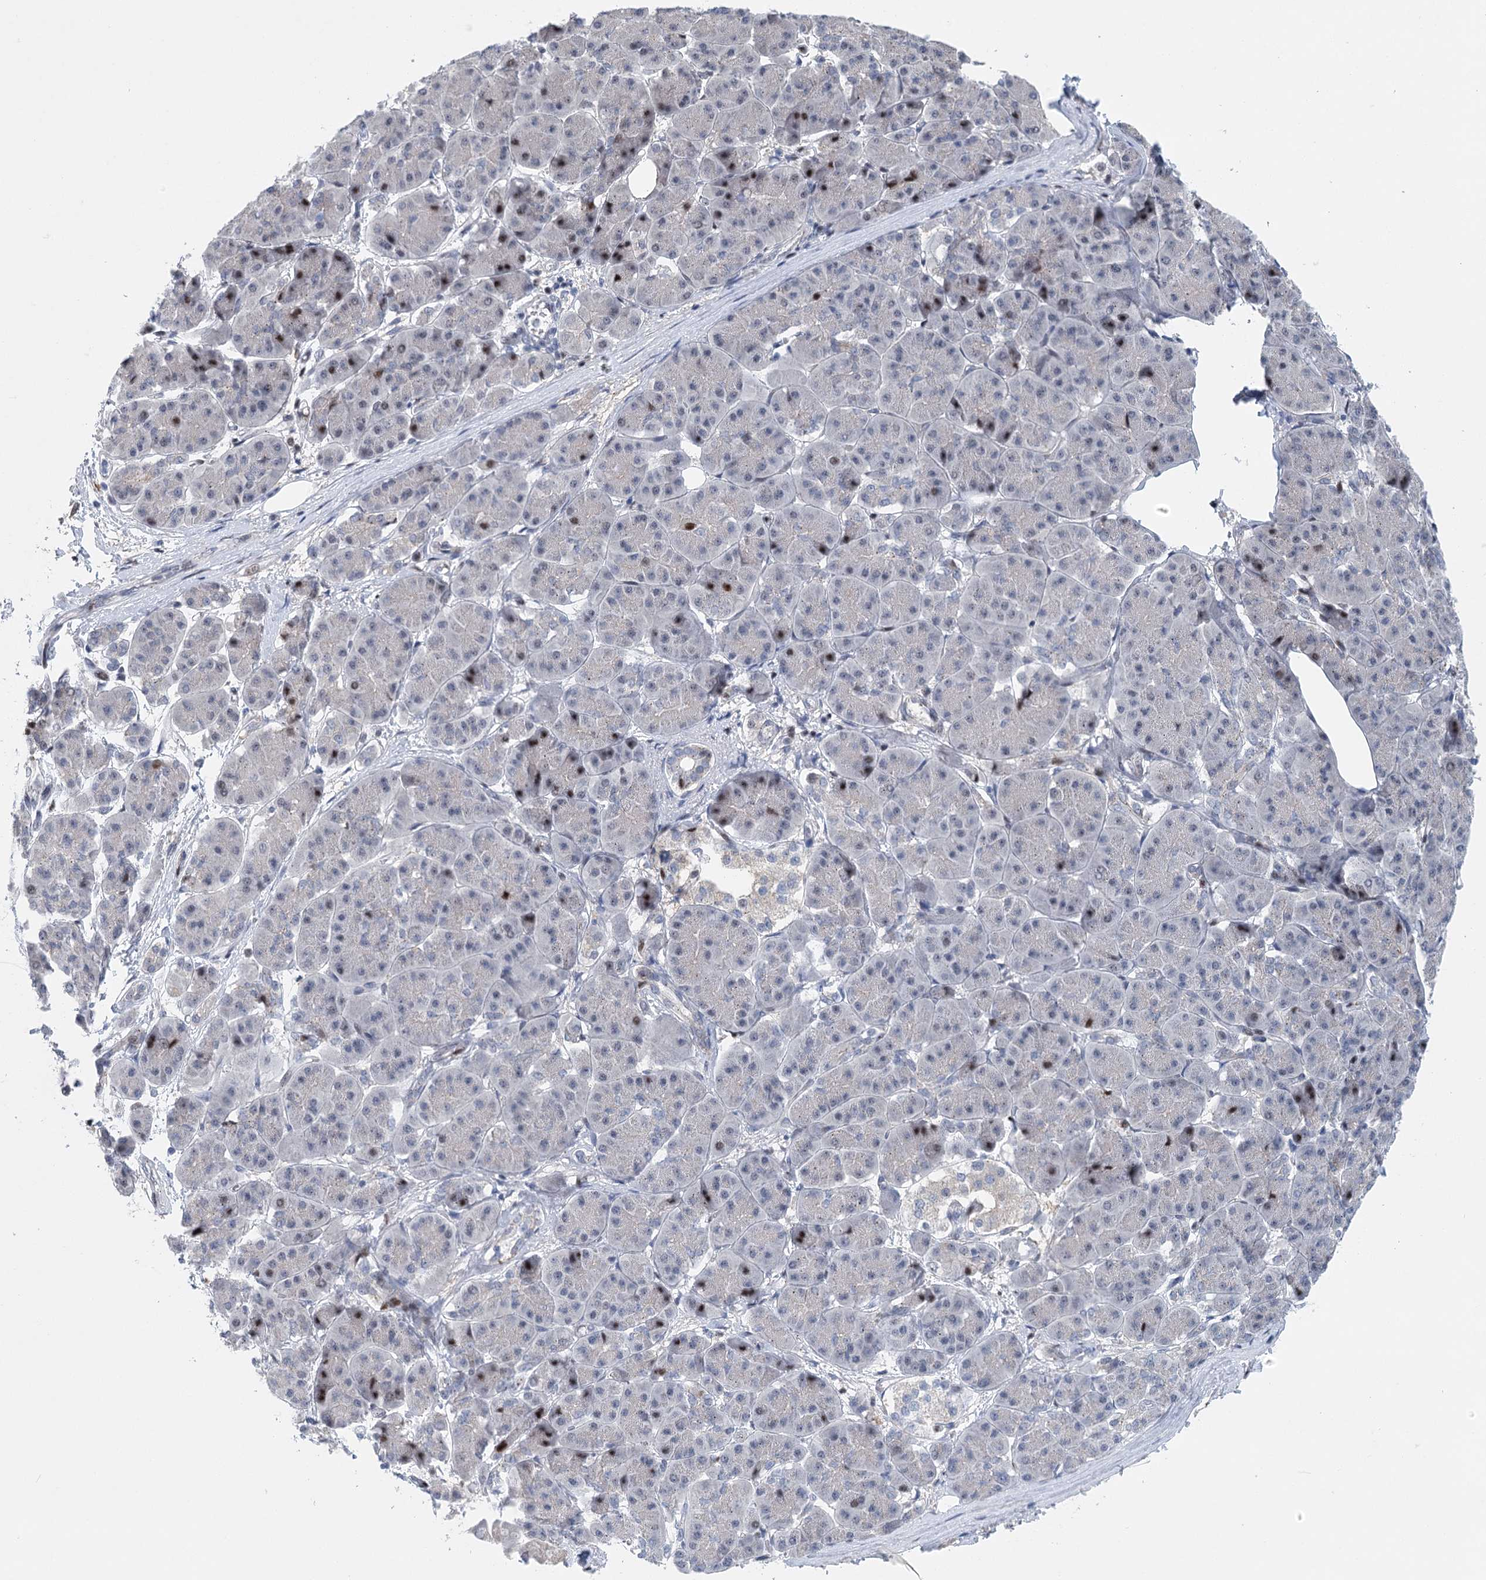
{"staining": {"intensity": "moderate", "quantity": "<25%", "location": "nuclear"}, "tissue": "pancreatic cancer", "cell_type": "Tumor cells", "image_type": "cancer", "snomed": [{"axis": "morphology", "description": "Normal tissue, NOS"}, {"axis": "morphology", "description": "Adenocarcinoma, NOS"}, {"axis": "topography", "description": "Pancreas"}], "caption": "Protein expression analysis of human adenocarcinoma (pancreatic) reveals moderate nuclear positivity in approximately <25% of tumor cells.", "gene": "CAMTA1", "patient": {"sex": "female", "age": 68}}